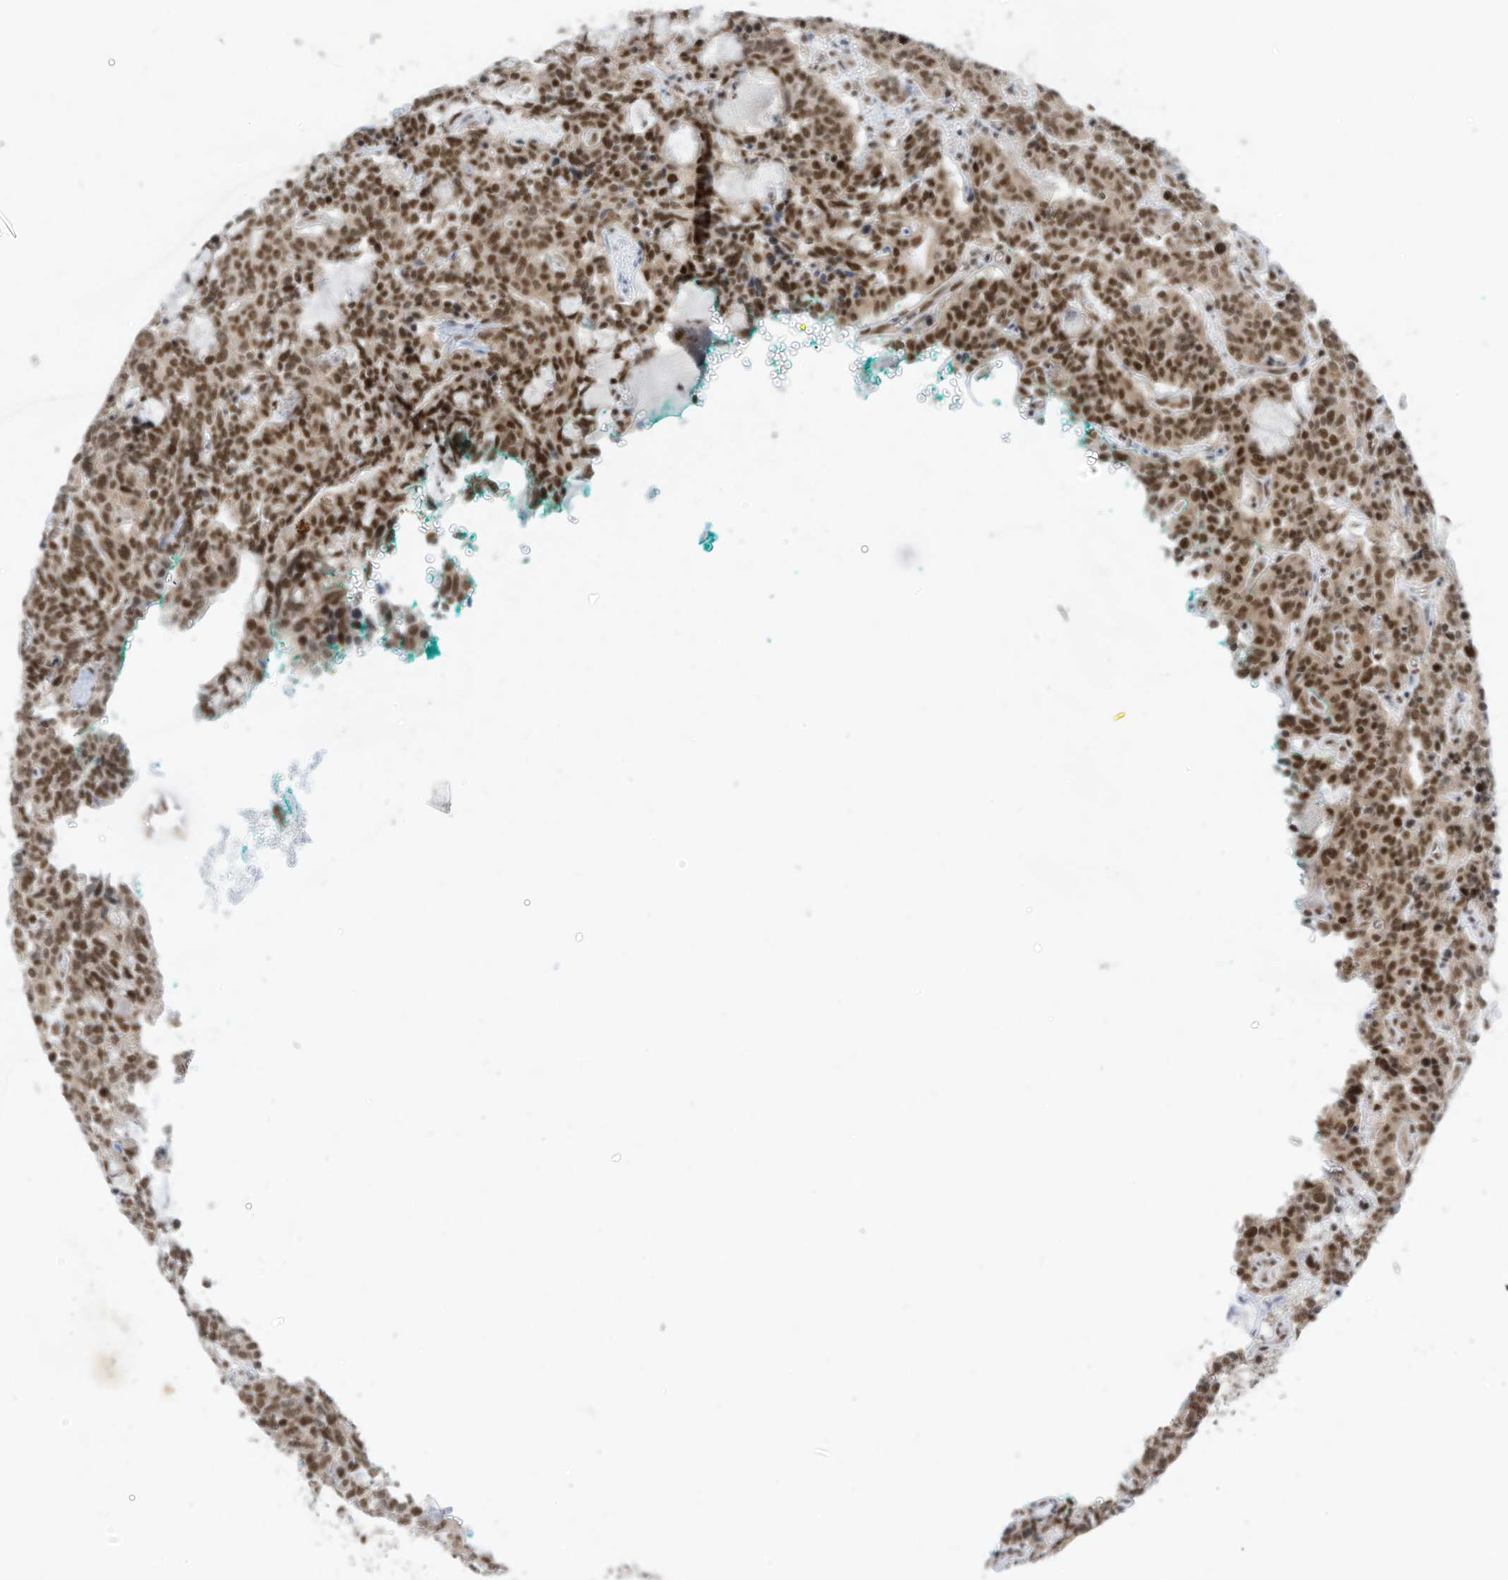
{"staining": {"intensity": "moderate", "quantity": ">75%", "location": "nuclear"}, "tissue": "carcinoid", "cell_type": "Tumor cells", "image_type": "cancer", "snomed": [{"axis": "morphology", "description": "Carcinoid, malignant, NOS"}, {"axis": "topography", "description": "Lung"}], "caption": "Carcinoid stained with DAB IHC shows medium levels of moderate nuclear expression in about >75% of tumor cells. (DAB IHC, brown staining for protein, blue staining for nuclei).", "gene": "AURKAIP1", "patient": {"sex": "female", "age": 46}}